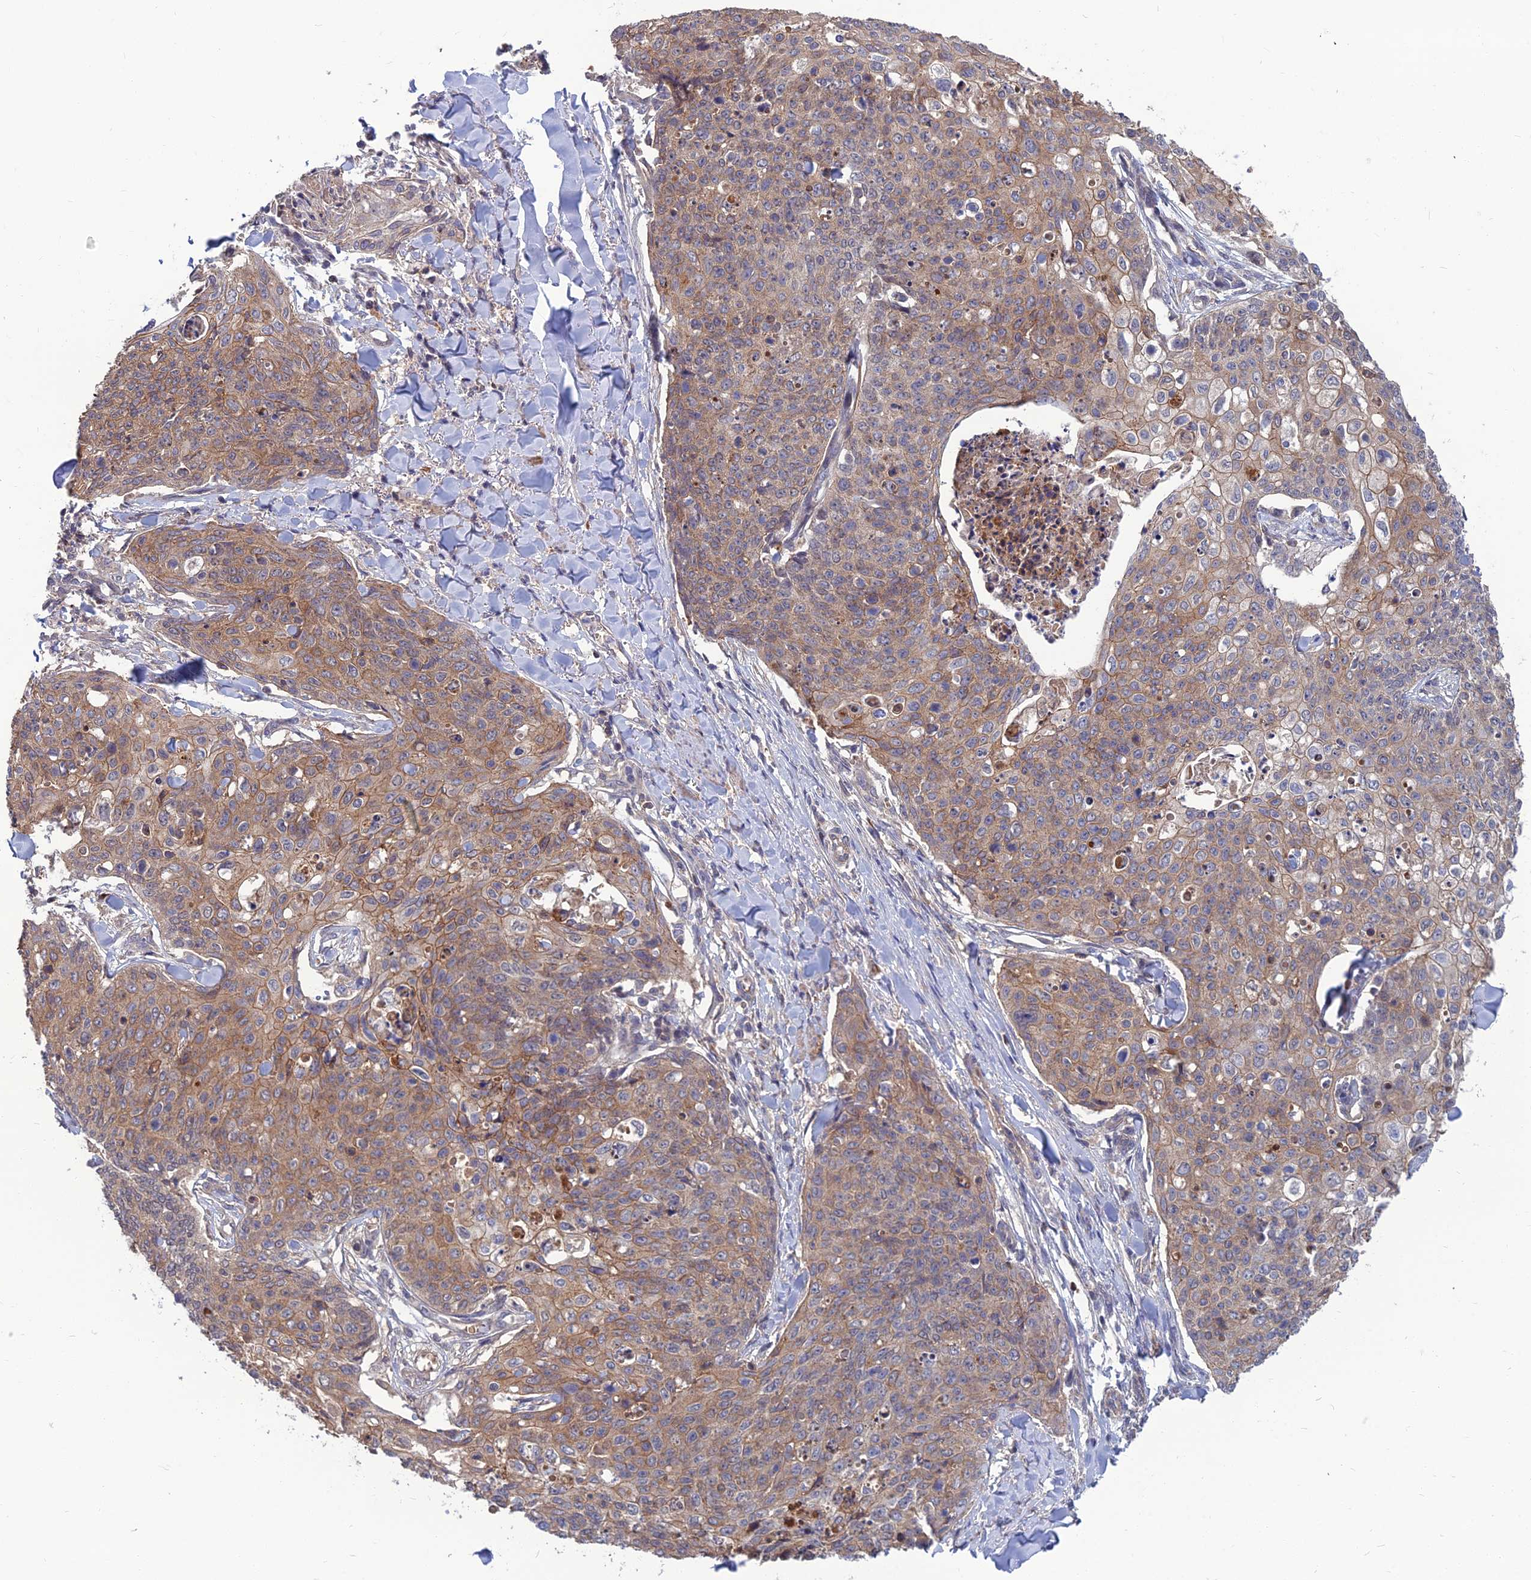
{"staining": {"intensity": "moderate", "quantity": ">75%", "location": "cytoplasmic/membranous"}, "tissue": "skin cancer", "cell_type": "Tumor cells", "image_type": "cancer", "snomed": [{"axis": "morphology", "description": "Squamous cell carcinoma, NOS"}, {"axis": "topography", "description": "Skin"}, {"axis": "topography", "description": "Vulva"}], "caption": "Immunohistochemistry (IHC) staining of skin squamous cell carcinoma, which shows medium levels of moderate cytoplasmic/membranous staining in approximately >75% of tumor cells indicating moderate cytoplasmic/membranous protein positivity. The staining was performed using DAB (brown) for protein detection and nuclei were counterstained in hematoxylin (blue).", "gene": "OPA3", "patient": {"sex": "female", "age": 85}}